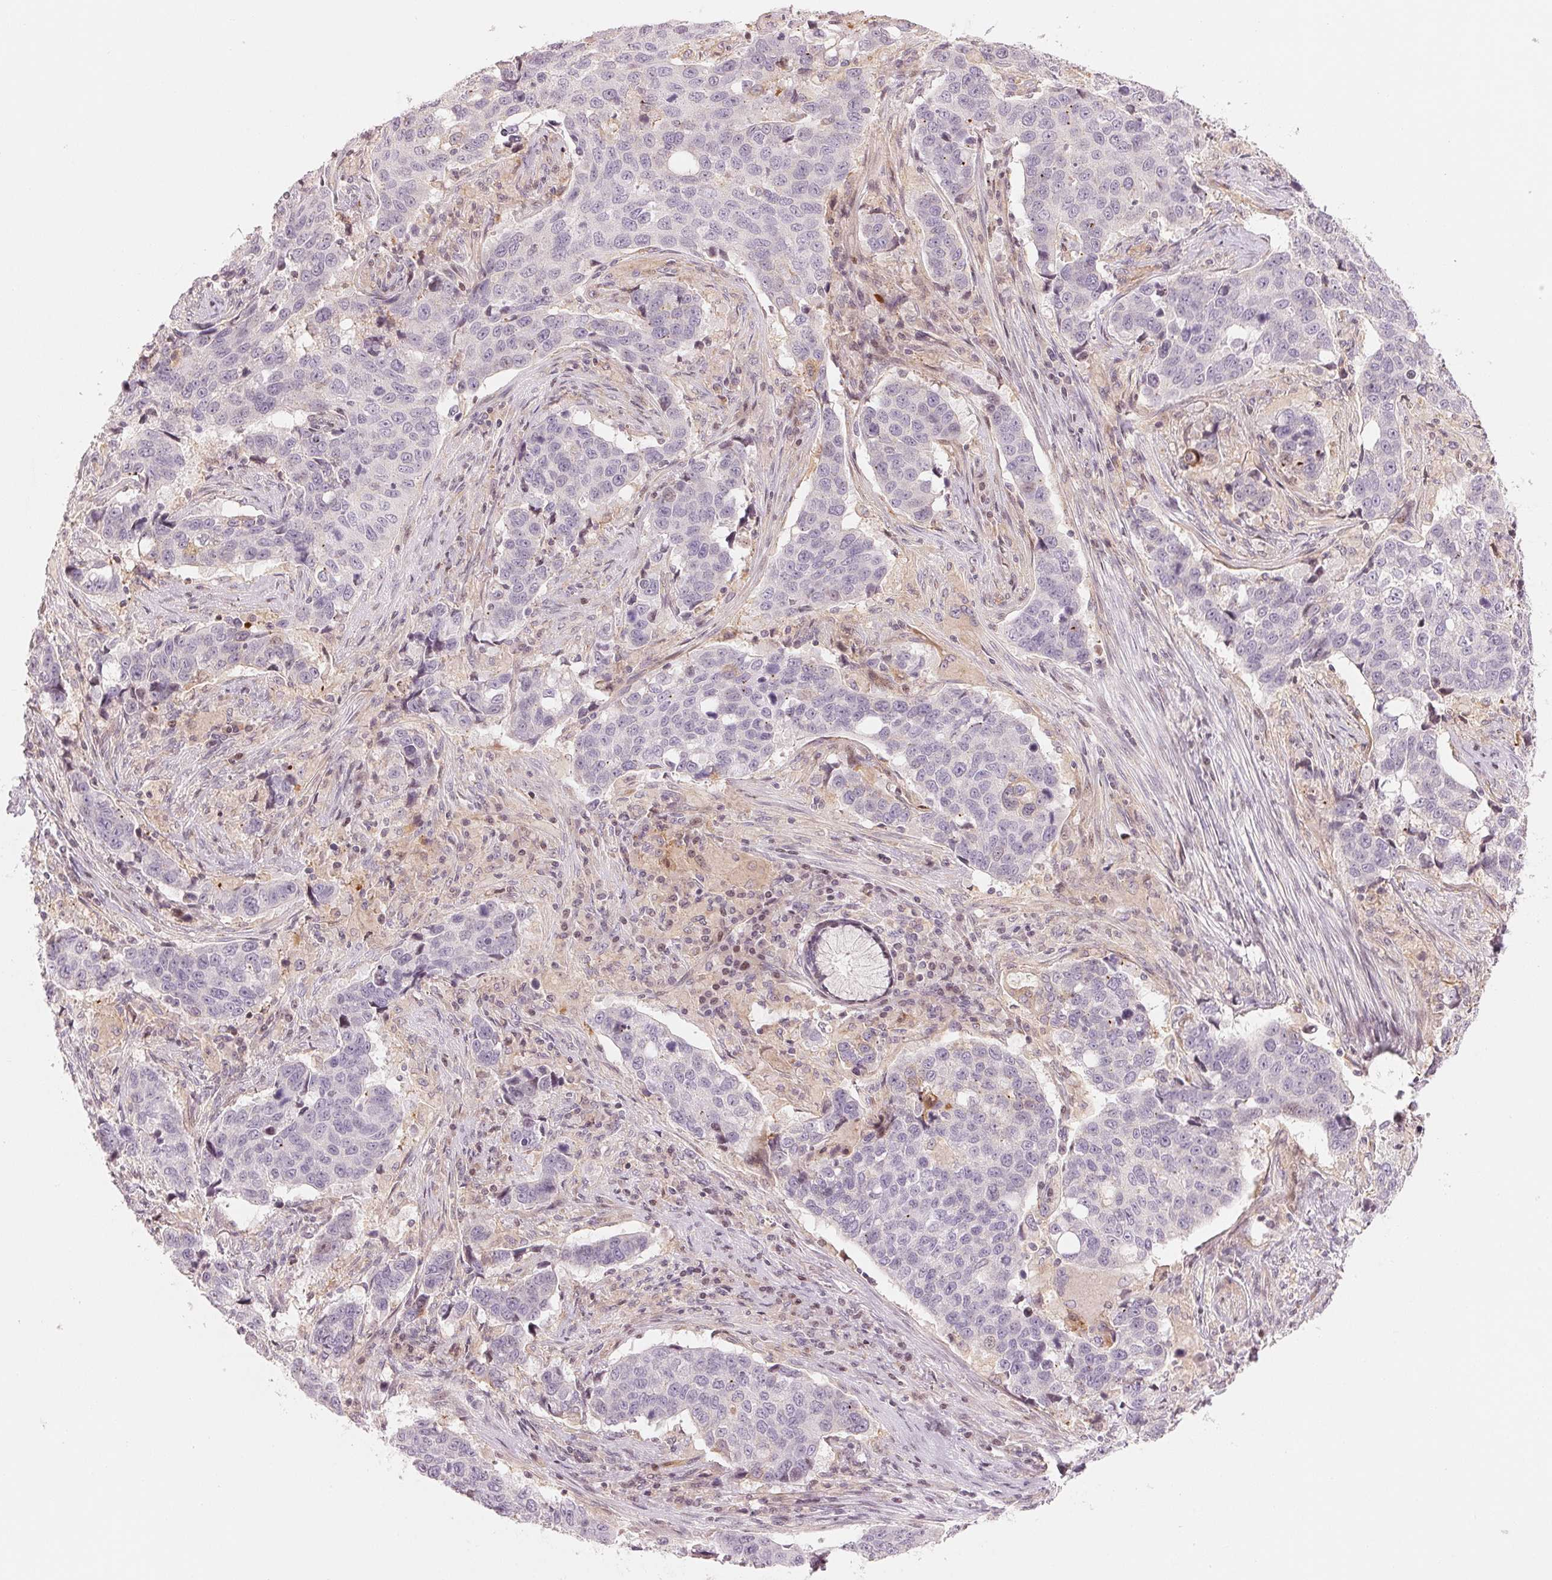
{"staining": {"intensity": "negative", "quantity": "none", "location": "none"}, "tissue": "lung cancer", "cell_type": "Tumor cells", "image_type": "cancer", "snomed": [{"axis": "morphology", "description": "Squamous cell carcinoma, NOS"}, {"axis": "topography", "description": "Lymph node"}, {"axis": "topography", "description": "Lung"}], "caption": "Immunohistochemistry image of neoplastic tissue: human squamous cell carcinoma (lung) stained with DAB (3,3'-diaminobenzidine) shows no significant protein staining in tumor cells.", "gene": "SLC17A4", "patient": {"sex": "male", "age": 61}}